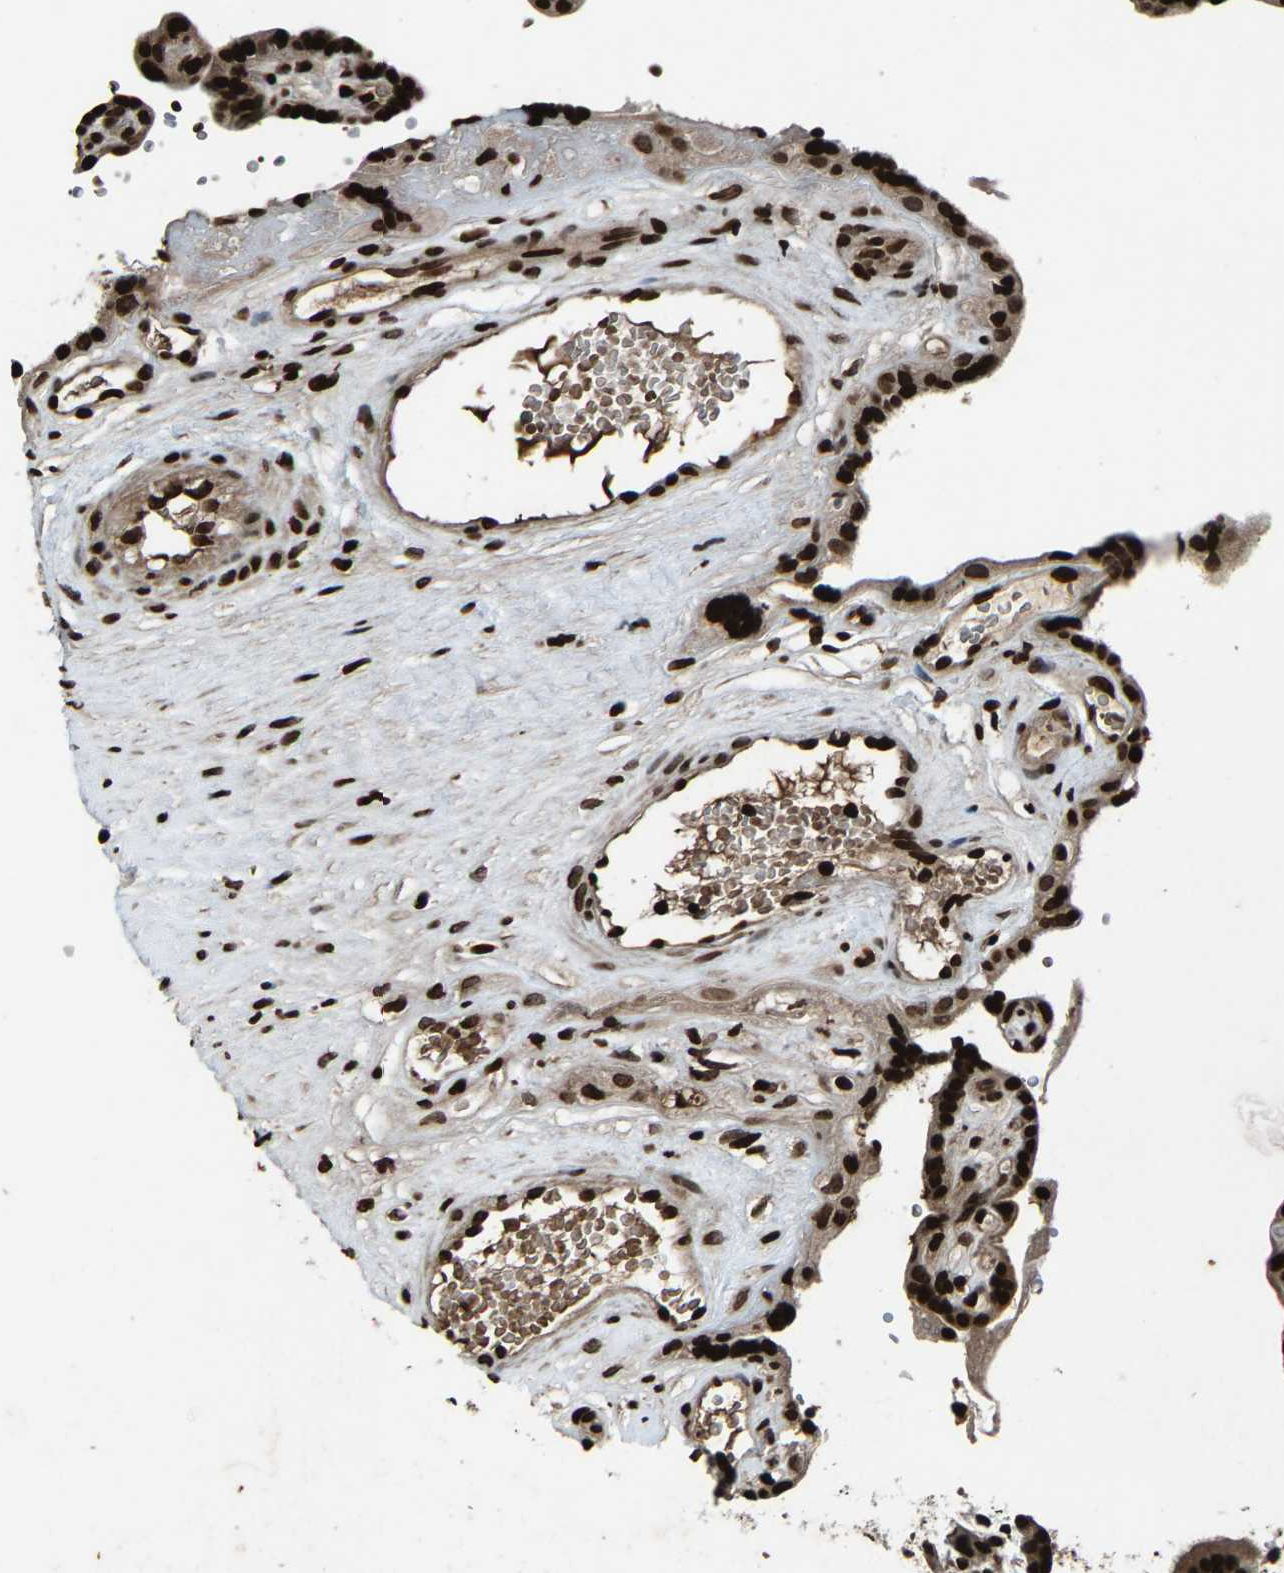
{"staining": {"intensity": "strong", "quantity": ">75%", "location": "nuclear"}, "tissue": "placenta", "cell_type": "Decidual cells", "image_type": "normal", "snomed": [{"axis": "morphology", "description": "Normal tissue, NOS"}, {"axis": "topography", "description": "Placenta"}], "caption": "The image shows immunohistochemical staining of normal placenta. There is strong nuclear positivity is present in about >75% of decidual cells.", "gene": "H4C1", "patient": {"sex": "female", "age": 30}}